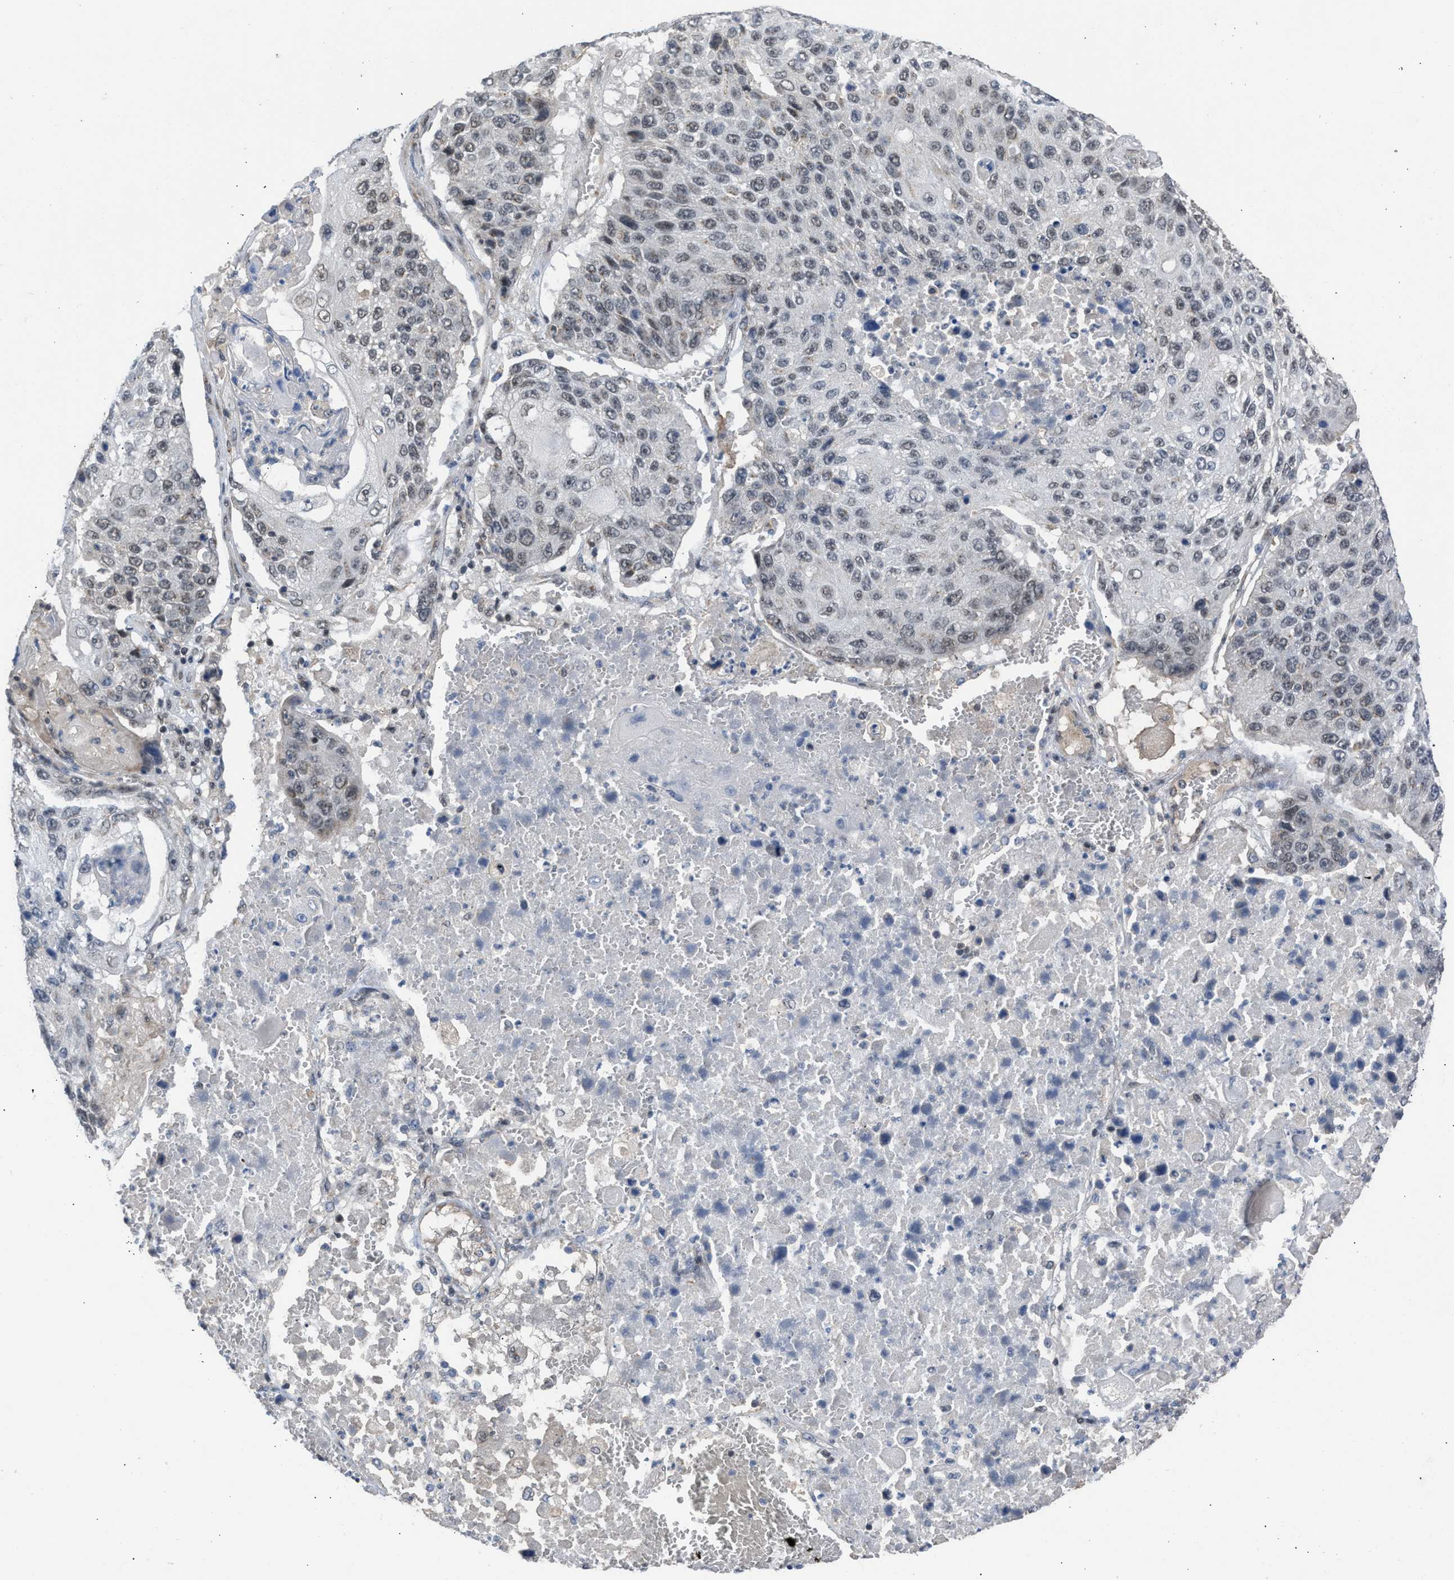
{"staining": {"intensity": "weak", "quantity": ">75%", "location": "nuclear"}, "tissue": "lung cancer", "cell_type": "Tumor cells", "image_type": "cancer", "snomed": [{"axis": "morphology", "description": "Squamous cell carcinoma, NOS"}, {"axis": "topography", "description": "Lung"}], "caption": "Immunohistochemical staining of lung squamous cell carcinoma displays low levels of weak nuclear protein staining in about >75% of tumor cells.", "gene": "TERF2IP", "patient": {"sex": "male", "age": 61}}